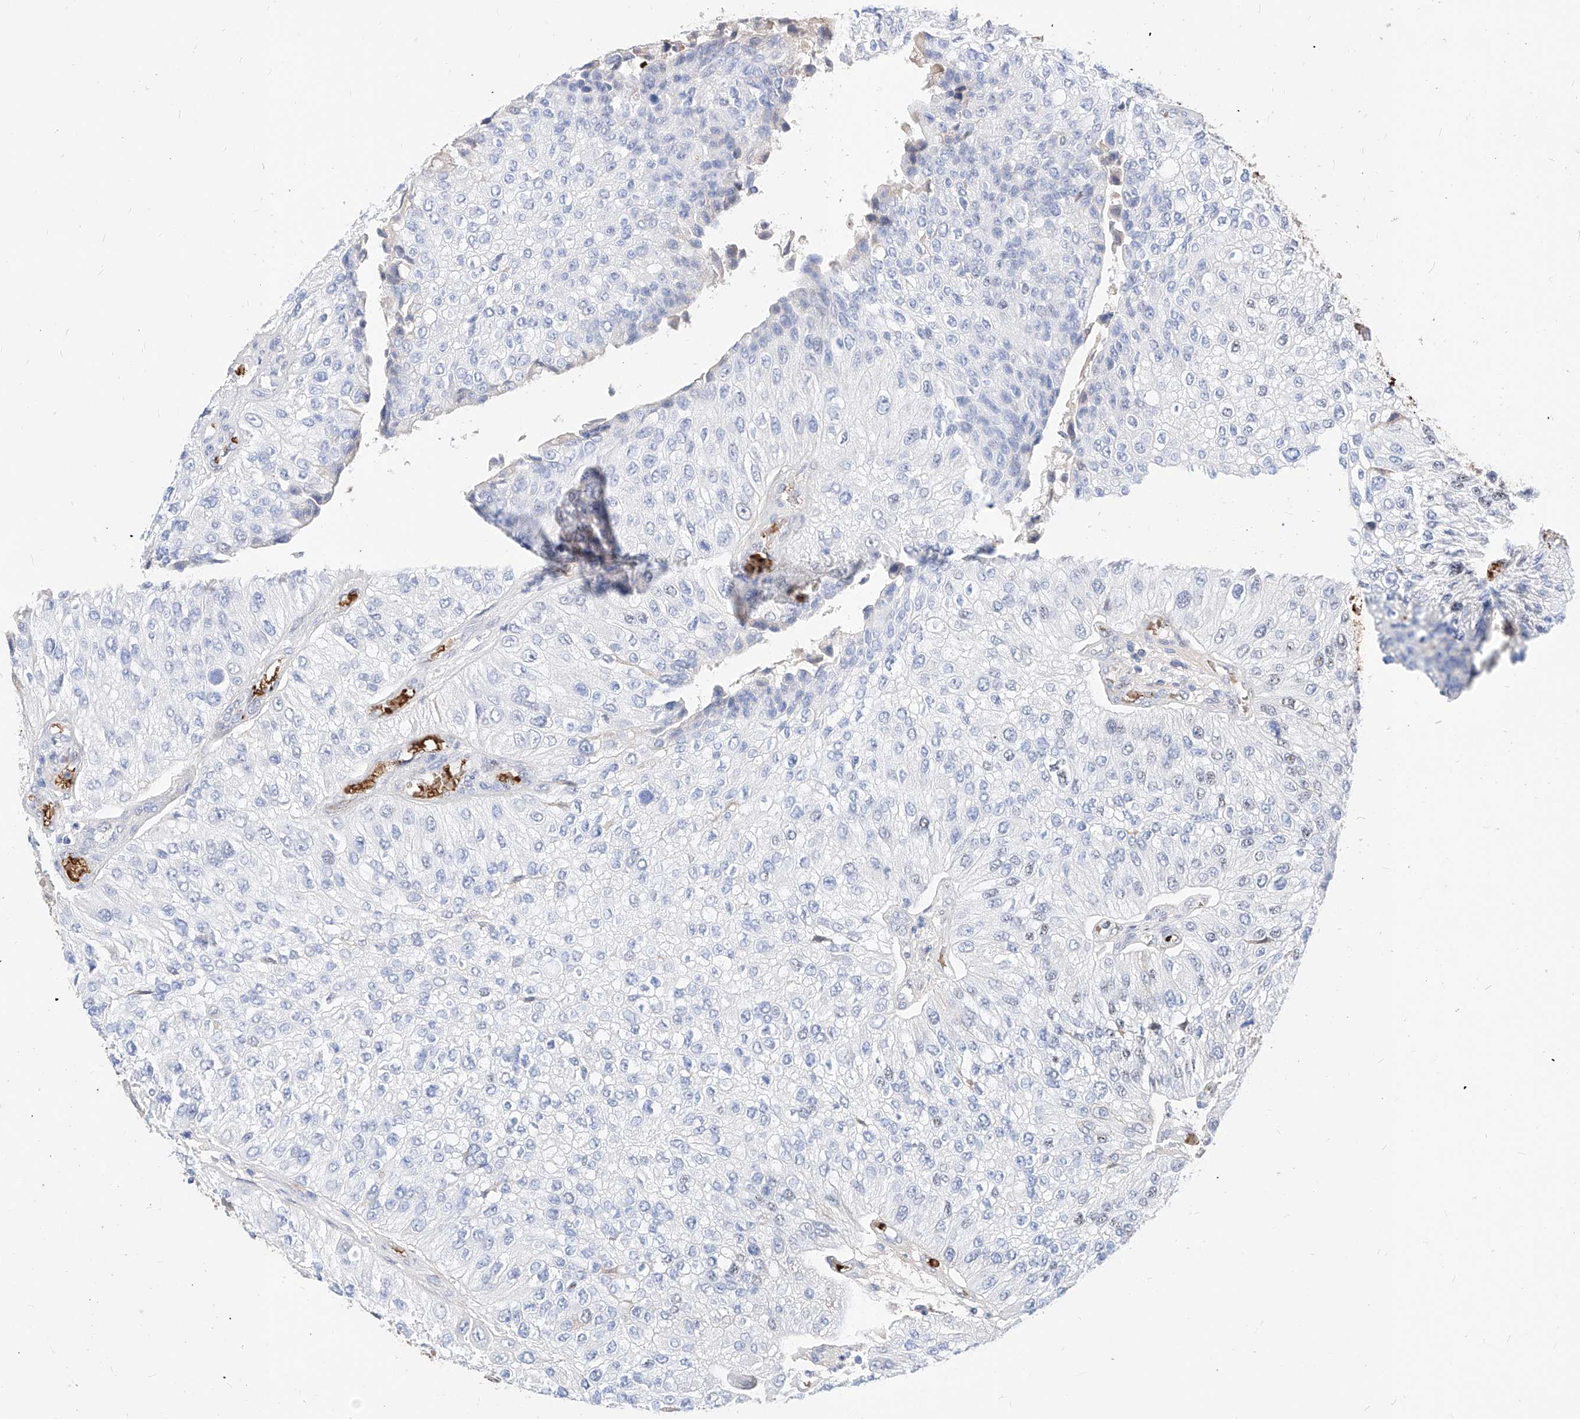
{"staining": {"intensity": "negative", "quantity": "none", "location": "none"}, "tissue": "urothelial cancer", "cell_type": "Tumor cells", "image_type": "cancer", "snomed": [{"axis": "morphology", "description": "Urothelial carcinoma, High grade"}, {"axis": "topography", "description": "Kidney"}, {"axis": "topography", "description": "Urinary bladder"}], "caption": "A histopathology image of urothelial cancer stained for a protein demonstrates no brown staining in tumor cells. Brightfield microscopy of IHC stained with DAB (brown) and hematoxylin (blue), captured at high magnification.", "gene": "ZFP42", "patient": {"sex": "male", "age": 77}}